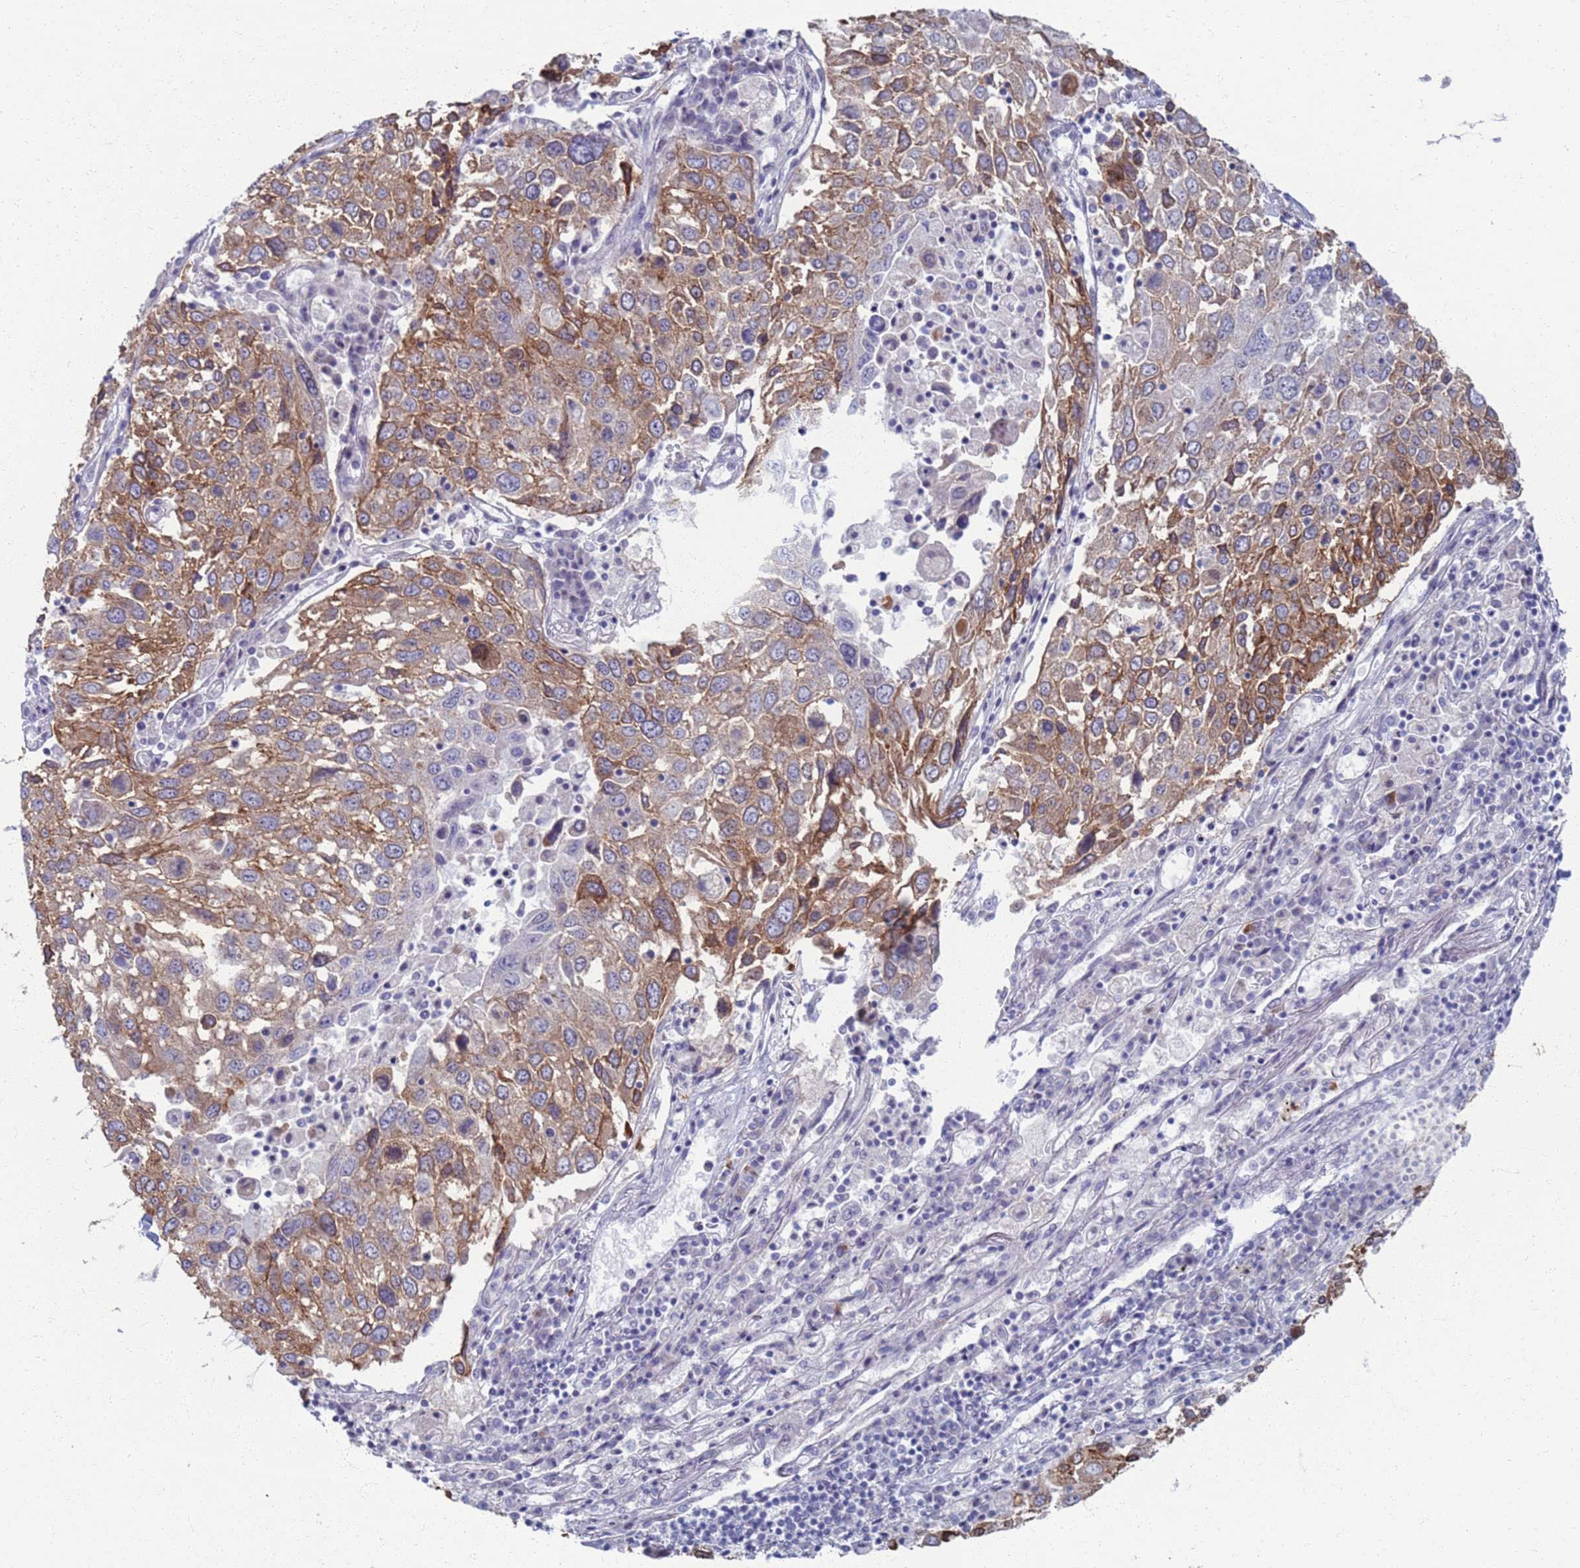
{"staining": {"intensity": "moderate", "quantity": "25%-75%", "location": "cytoplasmic/membranous"}, "tissue": "lung cancer", "cell_type": "Tumor cells", "image_type": "cancer", "snomed": [{"axis": "morphology", "description": "Squamous cell carcinoma, NOS"}, {"axis": "topography", "description": "Lung"}], "caption": "Brown immunohistochemical staining in human lung squamous cell carcinoma shows moderate cytoplasmic/membranous positivity in approximately 25%-75% of tumor cells.", "gene": "CLCA2", "patient": {"sex": "male", "age": 65}}